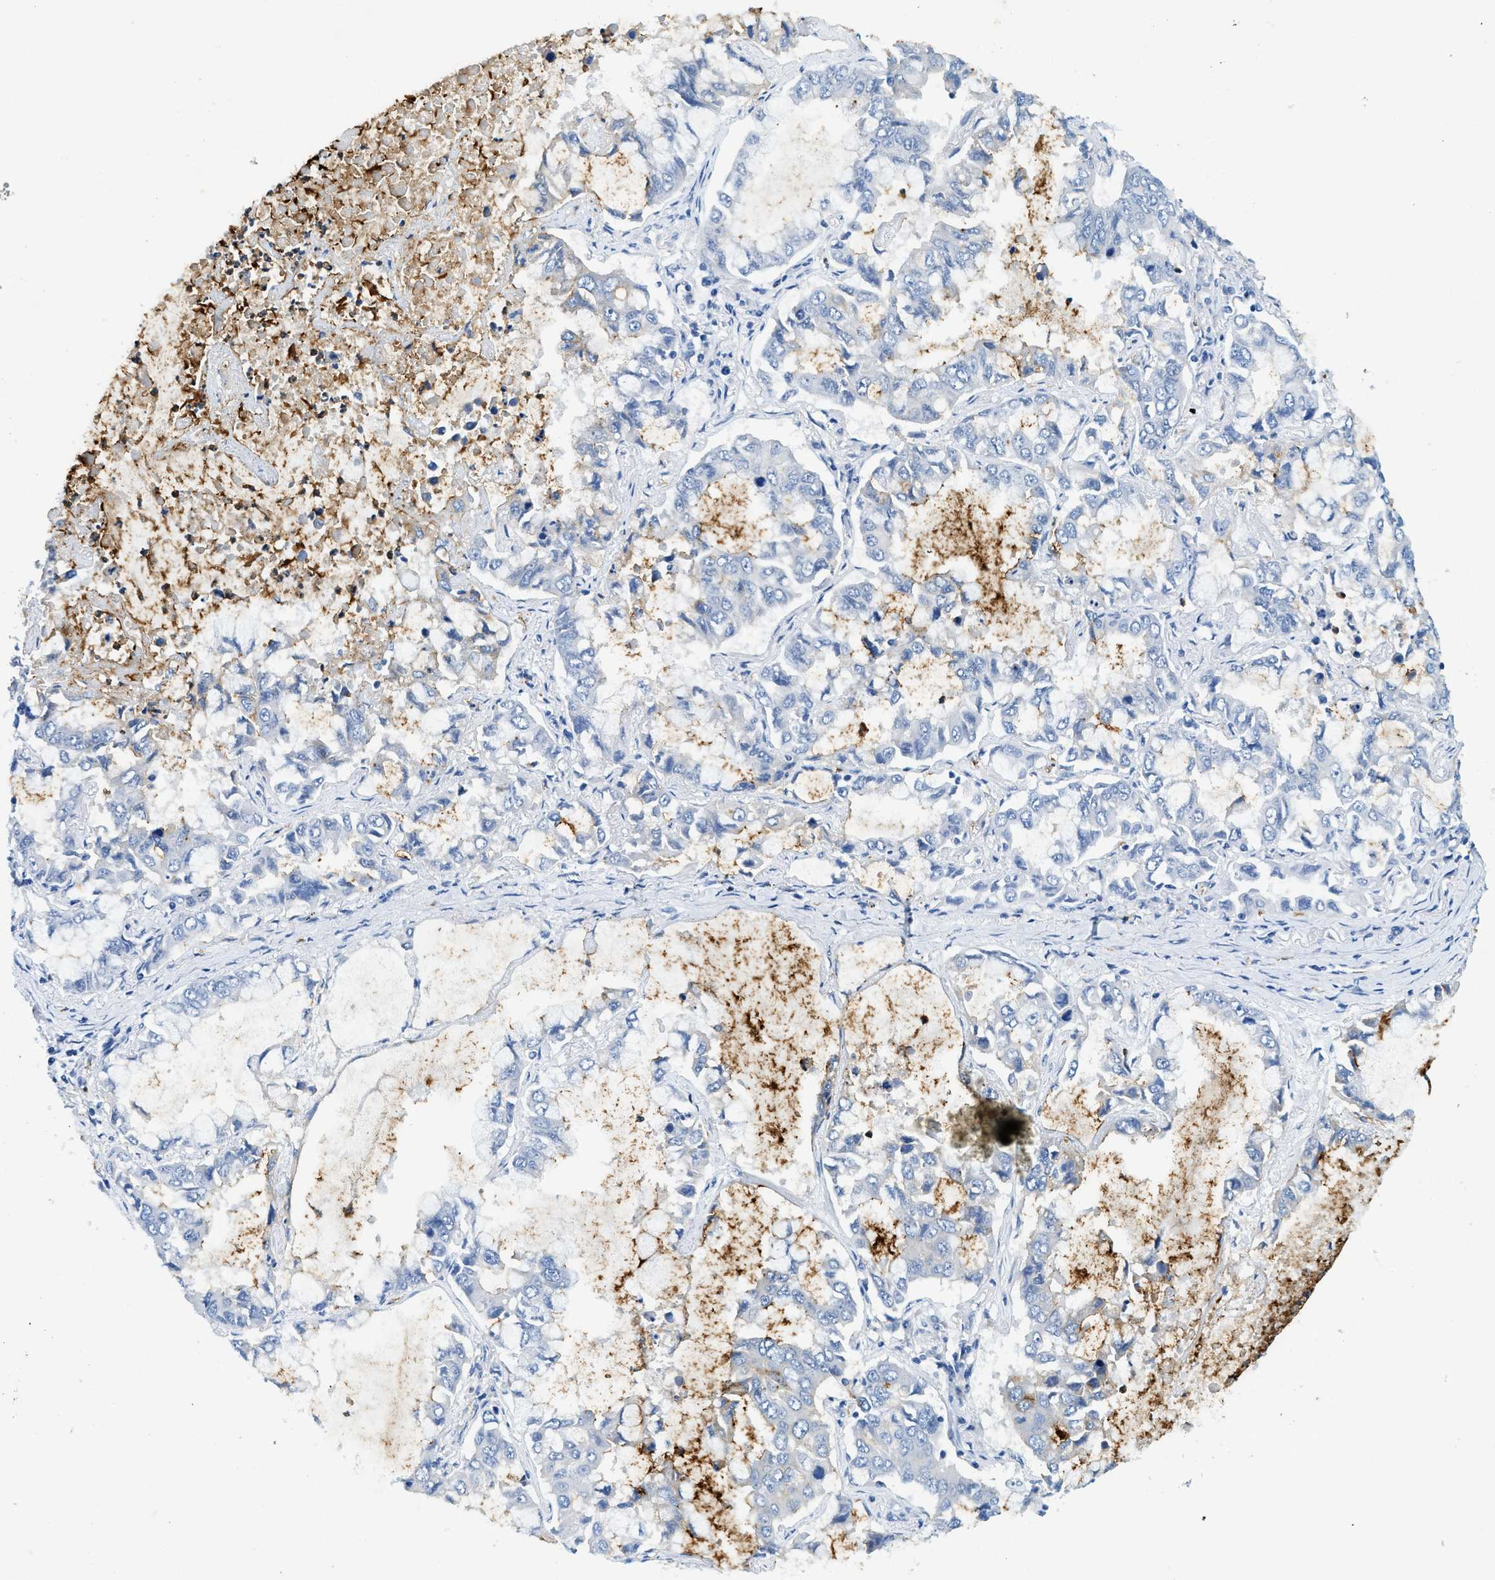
{"staining": {"intensity": "negative", "quantity": "none", "location": "none"}, "tissue": "lung cancer", "cell_type": "Tumor cells", "image_type": "cancer", "snomed": [{"axis": "morphology", "description": "Adenocarcinoma, NOS"}, {"axis": "topography", "description": "Lung"}], "caption": "Immunohistochemistry histopathology image of neoplastic tissue: lung cancer (adenocarcinoma) stained with DAB (3,3'-diaminobenzidine) exhibits no significant protein expression in tumor cells.", "gene": "ZDHHC13", "patient": {"sex": "male", "age": 64}}